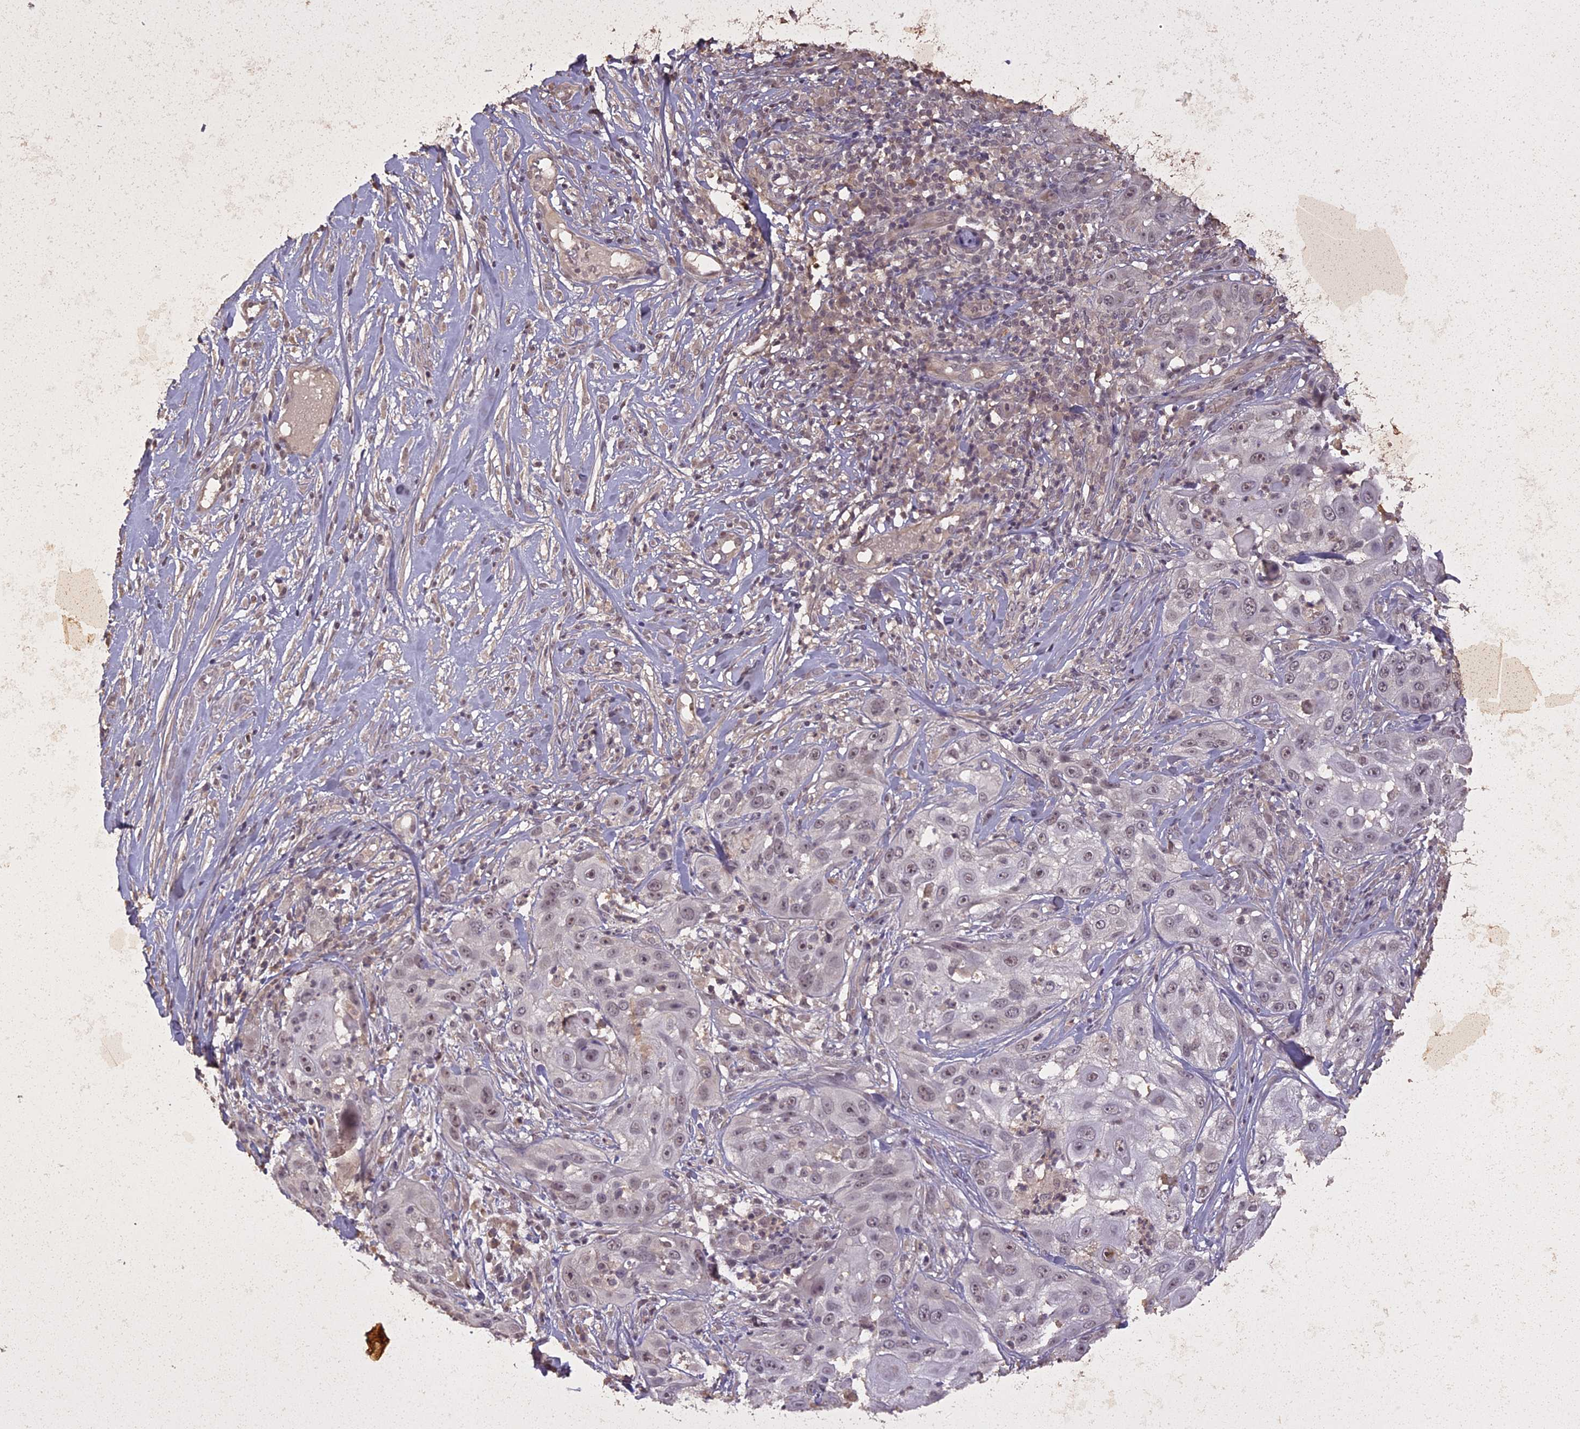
{"staining": {"intensity": "weak", "quantity": "25%-75%", "location": "nuclear"}, "tissue": "skin cancer", "cell_type": "Tumor cells", "image_type": "cancer", "snomed": [{"axis": "morphology", "description": "Squamous cell carcinoma, NOS"}, {"axis": "topography", "description": "Skin"}], "caption": "Protein staining reveals weak nuclear staining in about 25%-75% of tumor cells in squamous cell carcinoma (skin).", "gene": "LIN37", "patient": {"sex": "female", "age": 44}}